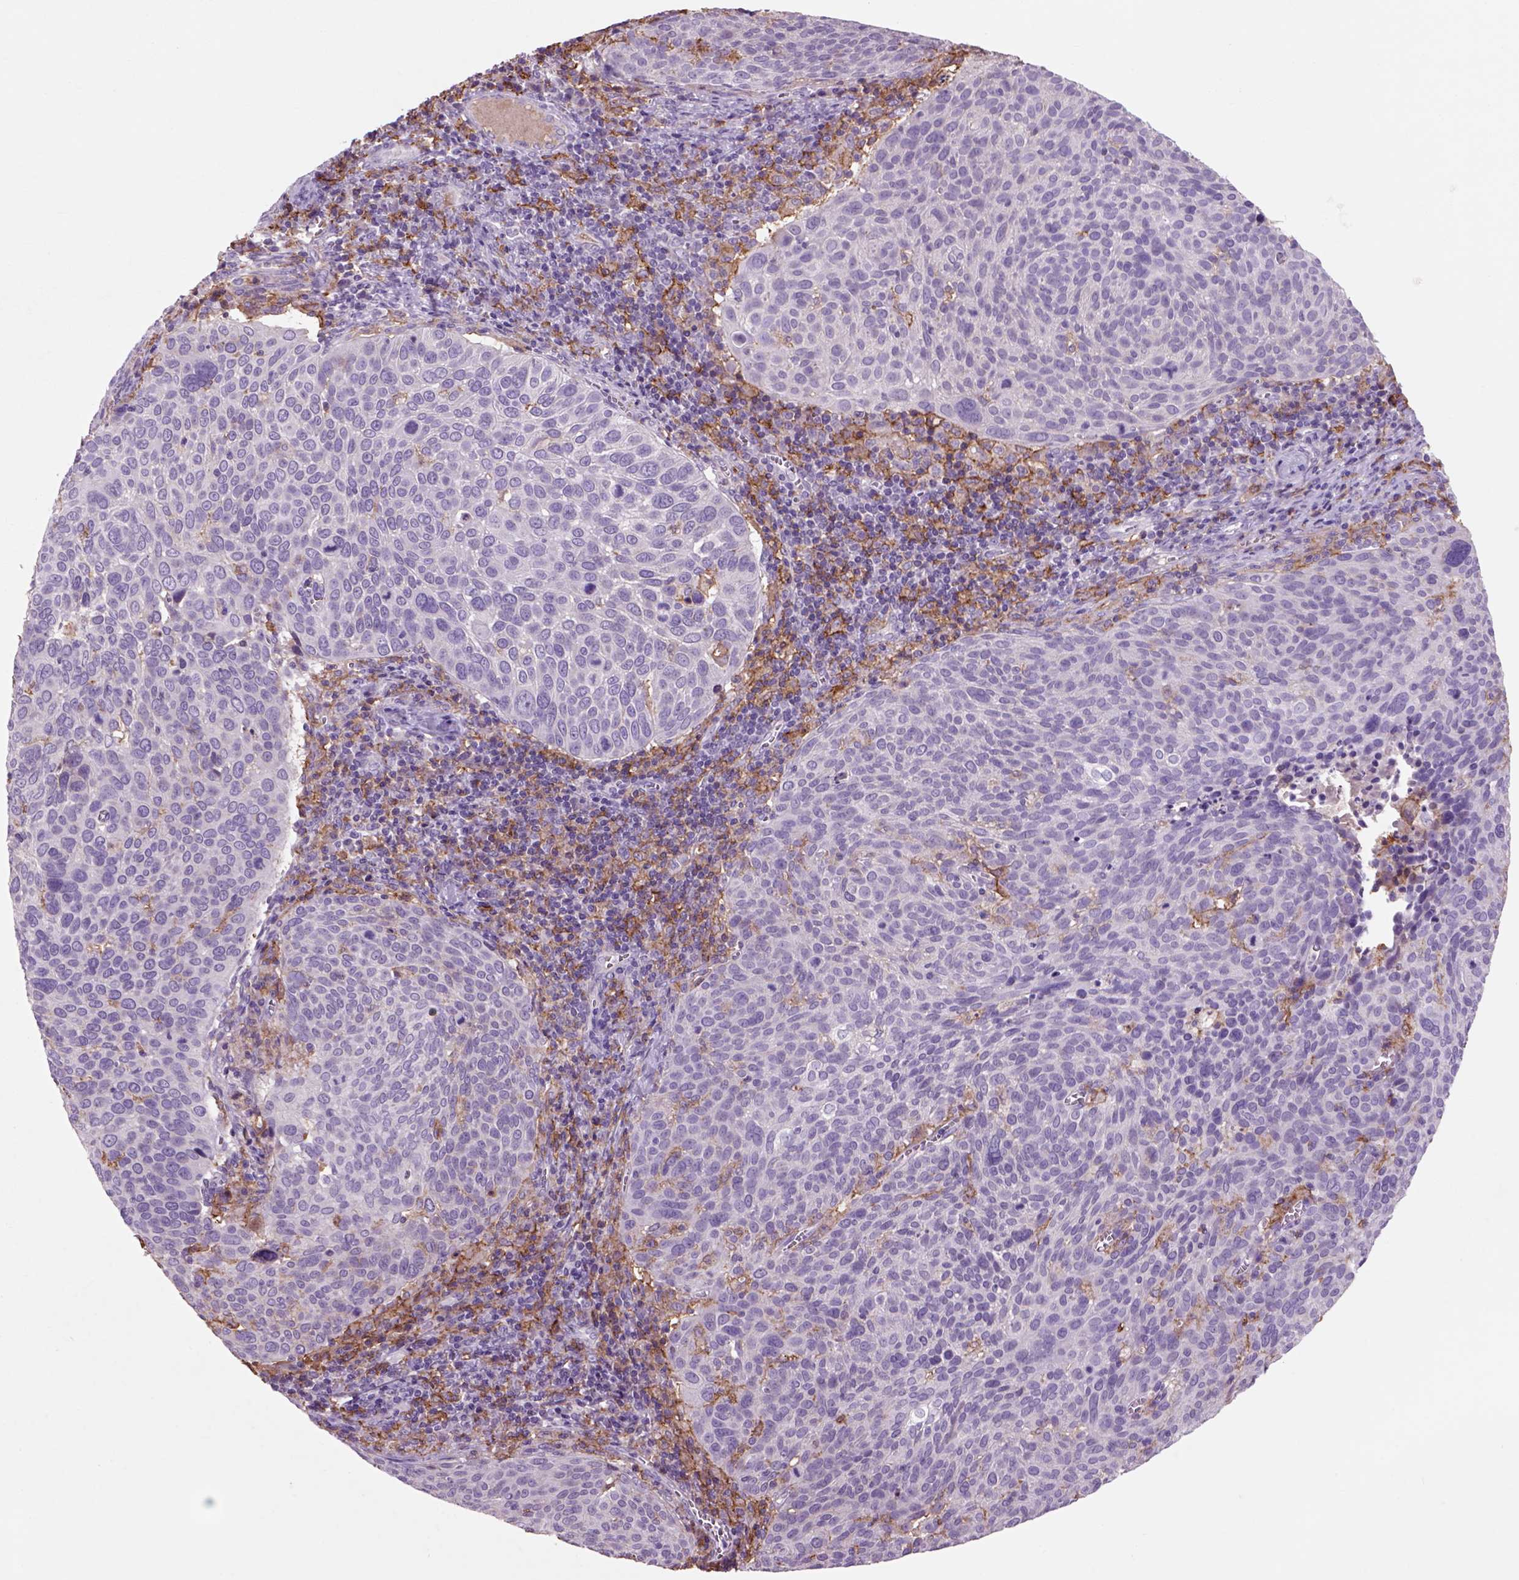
{"staining": {"intensity": "negative", "quantity": "none", "location": "none"}, "tissue": "cervical cancer", "cell_type": "Tumor cells", "image_type": "cancer", "snomed": [{"axis": "morphology", "description": "Squamous cell carcinoma, NOS"}, {"axis": "topography", "description": "Cervix"}], "caption": "Protein analysis of cervical squamous cell carcinoma displays no significant positivity in tumor cells.", "gene": "CD14", "patient": {"sex": "female", "age": 39}}